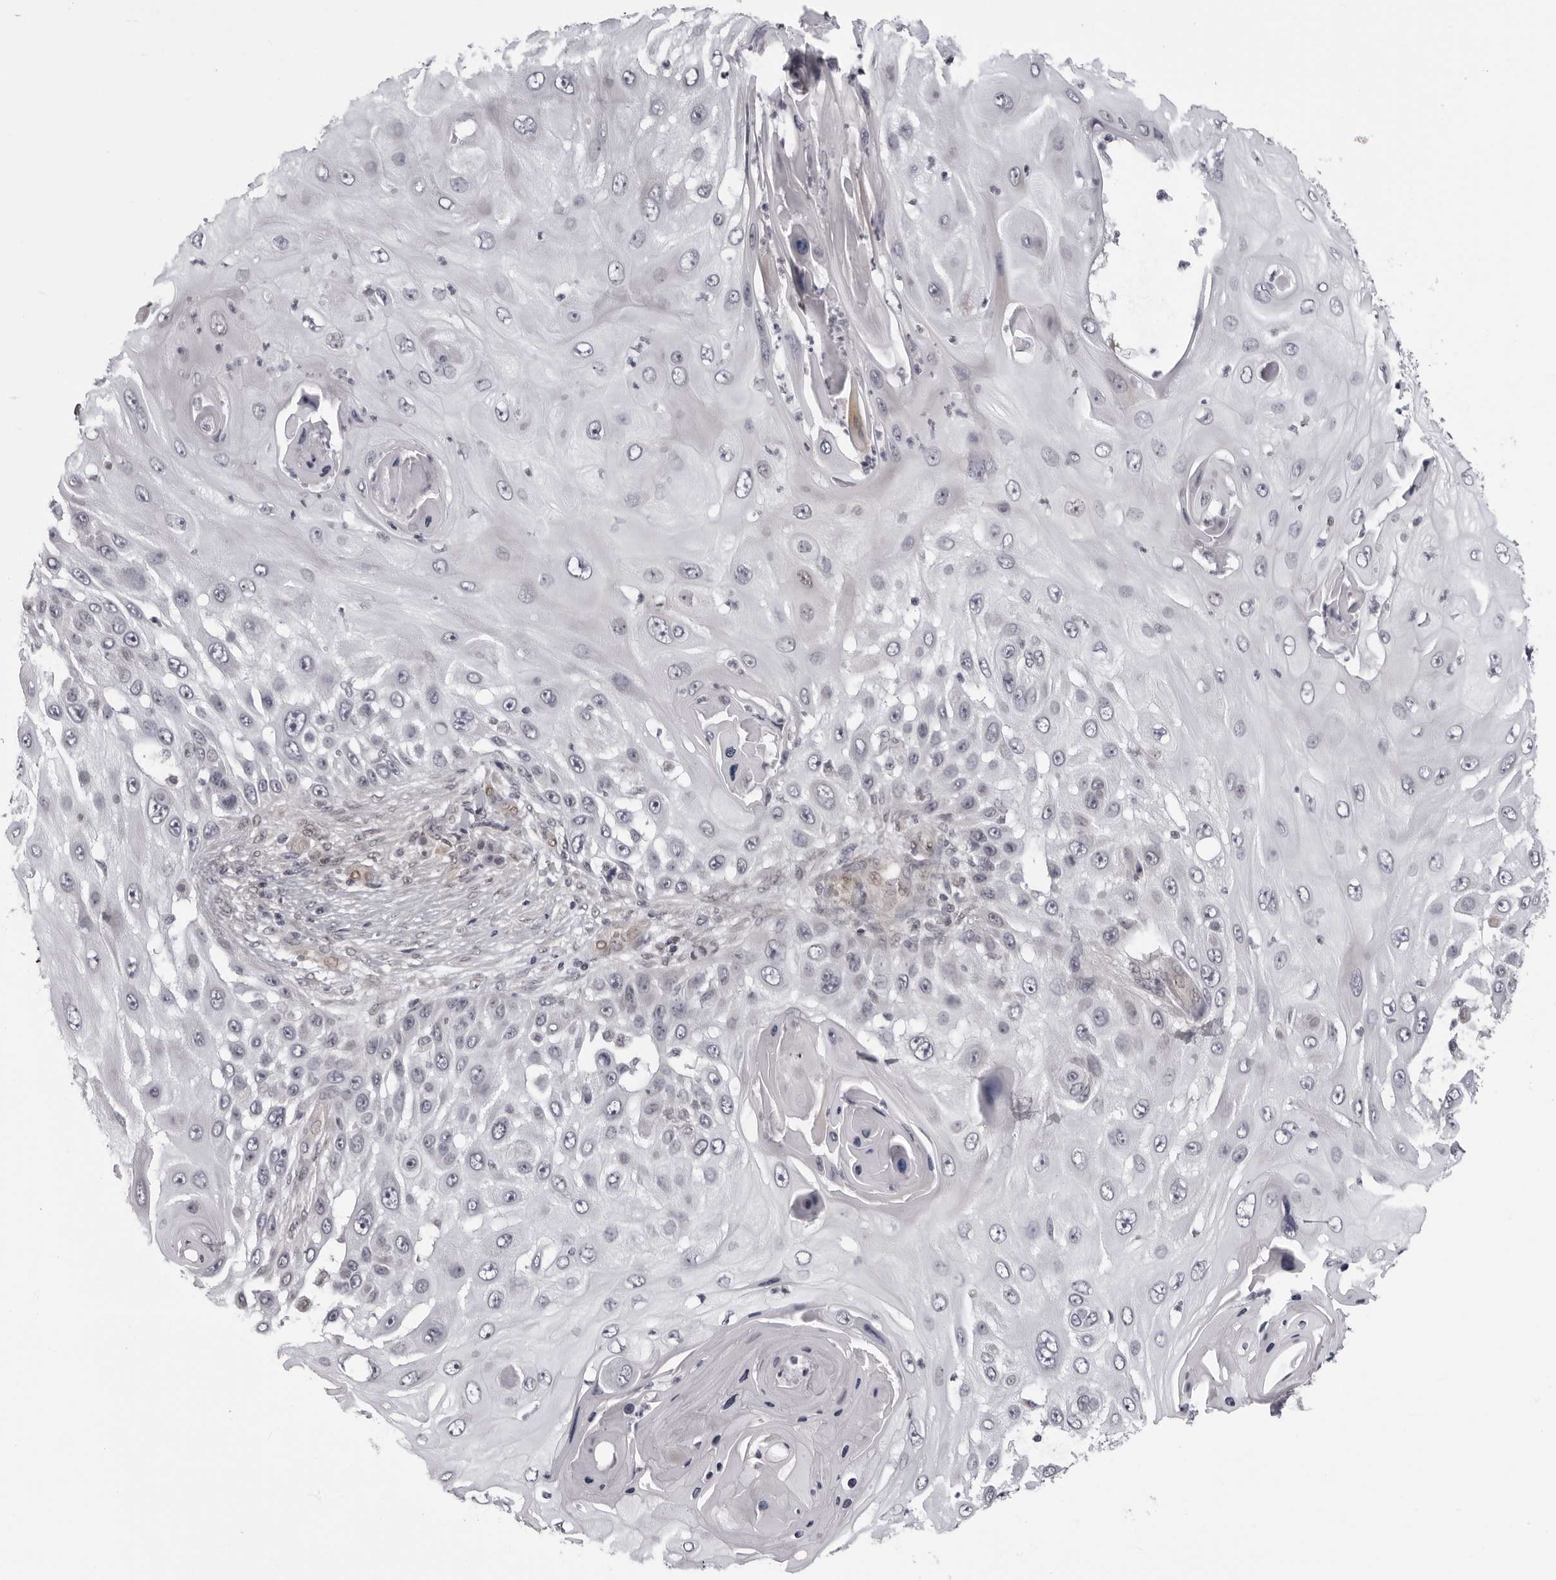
{"staining": {"intensity": "negative", "quantity": "none", "location": "none"}, "tissue": "skin cancer", "cell_type": "Tumor cells", "image_type": "cancer", "snomed": [{"axis": "morphology", "description": "Squamous cell carcinoma, NOS"}, {"axis": "topography", "description": "Skin"}], "caption": "DAB (3,3'-diaminobenzidine) immunohistochemical staining of human skin cancer (squamous cell carcinoma) reveals no significant expression in tumor cells.", "gene": "MAPK12", "patient": {"sex": "female", "age": 44}}